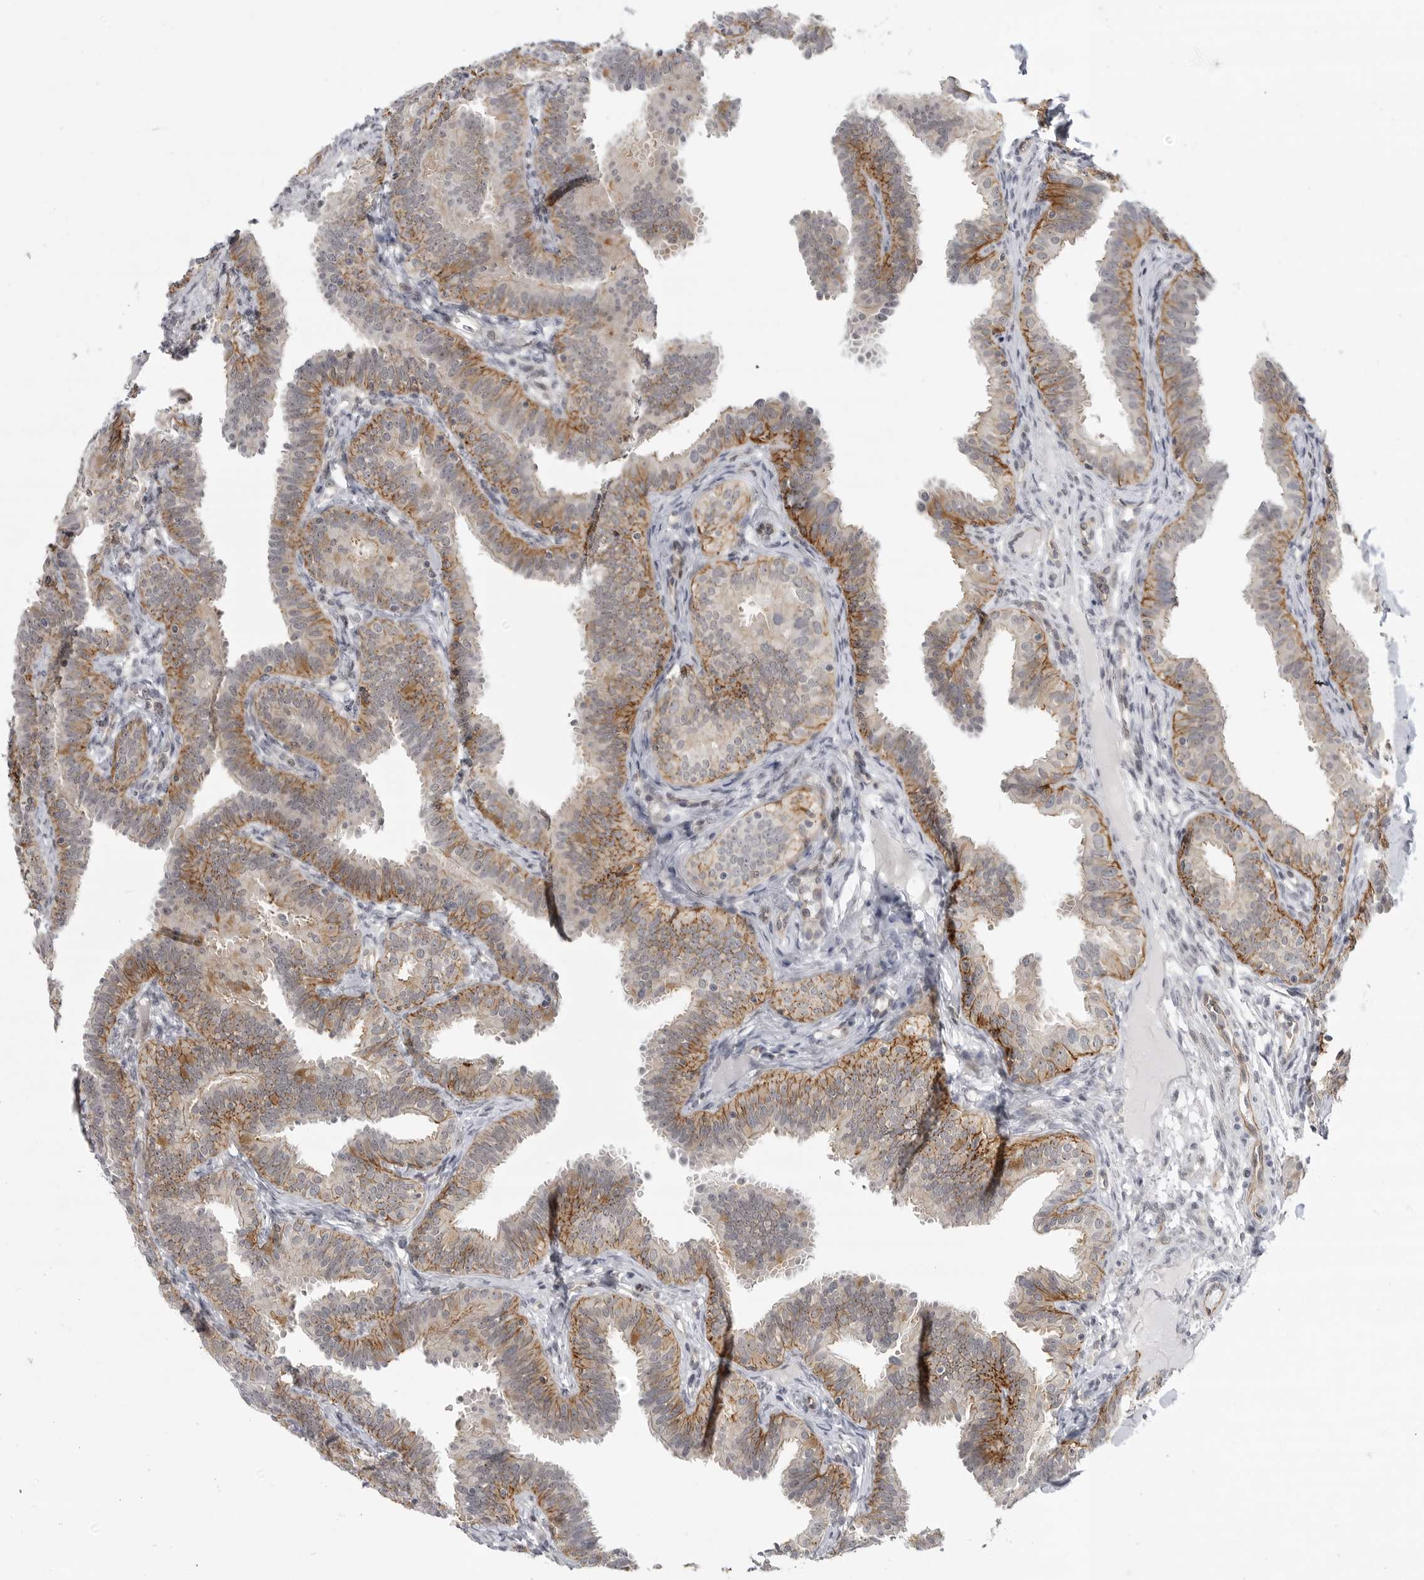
{"staining": {"intensity": "moderate", "quantity": "25%-75%", "location": "cytoplasmic/membranous"}, "tissue": "fallopian tube", "cell_type": "Glandular cells", "image_type": "normal", "snomed": [{"axis": "morphology", "description": "Normal tissue, NOS"}, {"axis": "topography", "description": "Fallopian tube"}], "caption": "Fallopian tube stained with a brown dye demonstrates moderate cytoplasmic/membranous positive positivity in approximately 25%-75% of glandular cells.", "gene": "CEP295NL", "patient": {"sex": "female", "age": 35}}